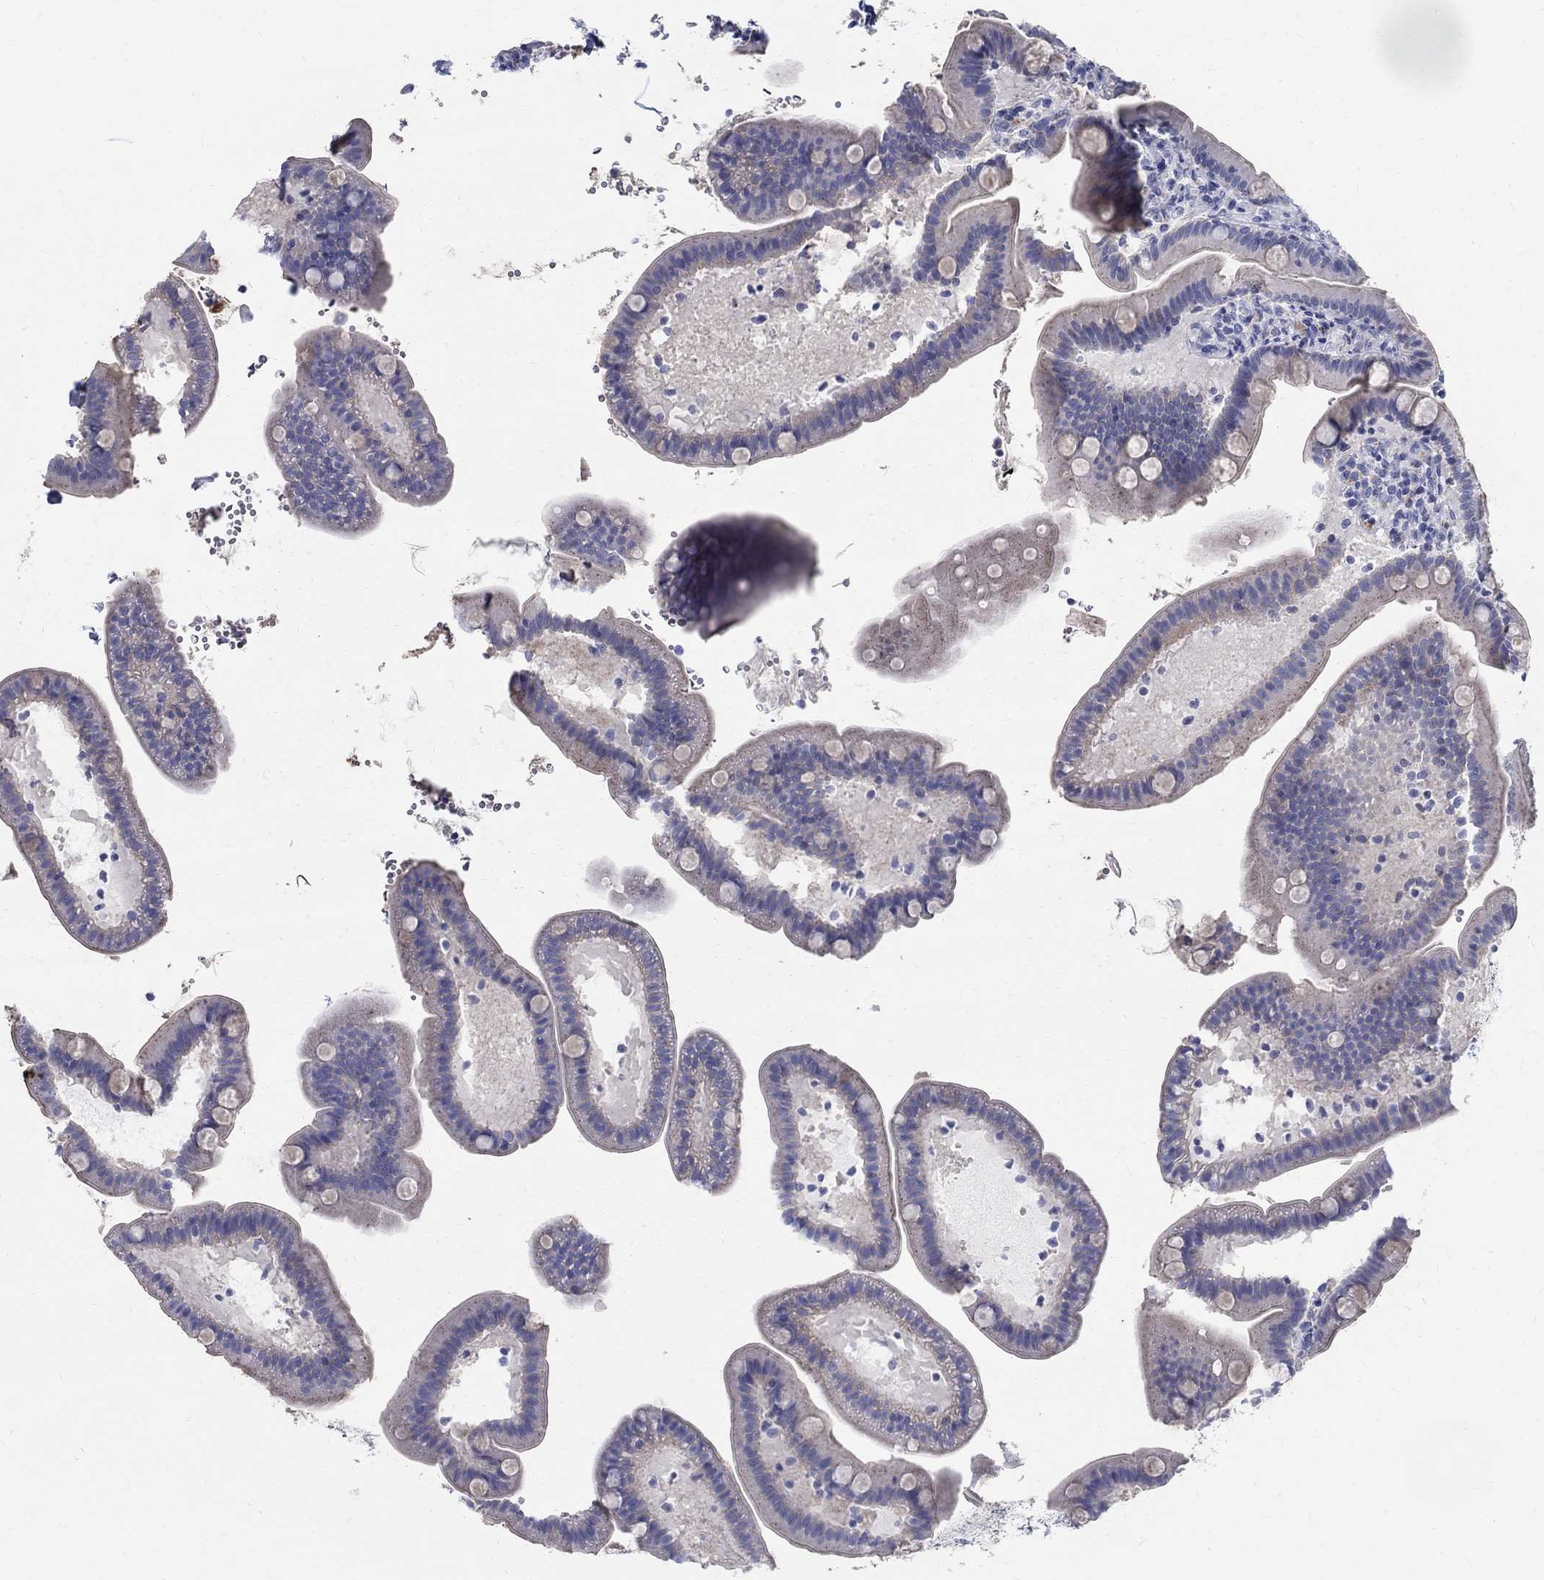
{"staining": {"intensity": "negative", "quantity": "none", "location": "none"}, "tissue": "small intestine", "cell_type": "Glandular cells", "image_type": "normal", "snomed": [{"axis": "morphology", "description": "Normal tissue, NOS"}, {"axis": "topography", "description": "Small intestine"}], "caption": "An image of human small intestine is negative for staining in glandular cells. The staining is performed using DAB (3,3'-diaminobenzidine) brown chromogen with nuclei counter-stained in using hematoxylin.", "gene": "SOX2", "patient": {"sex": "male", "age": 66}}